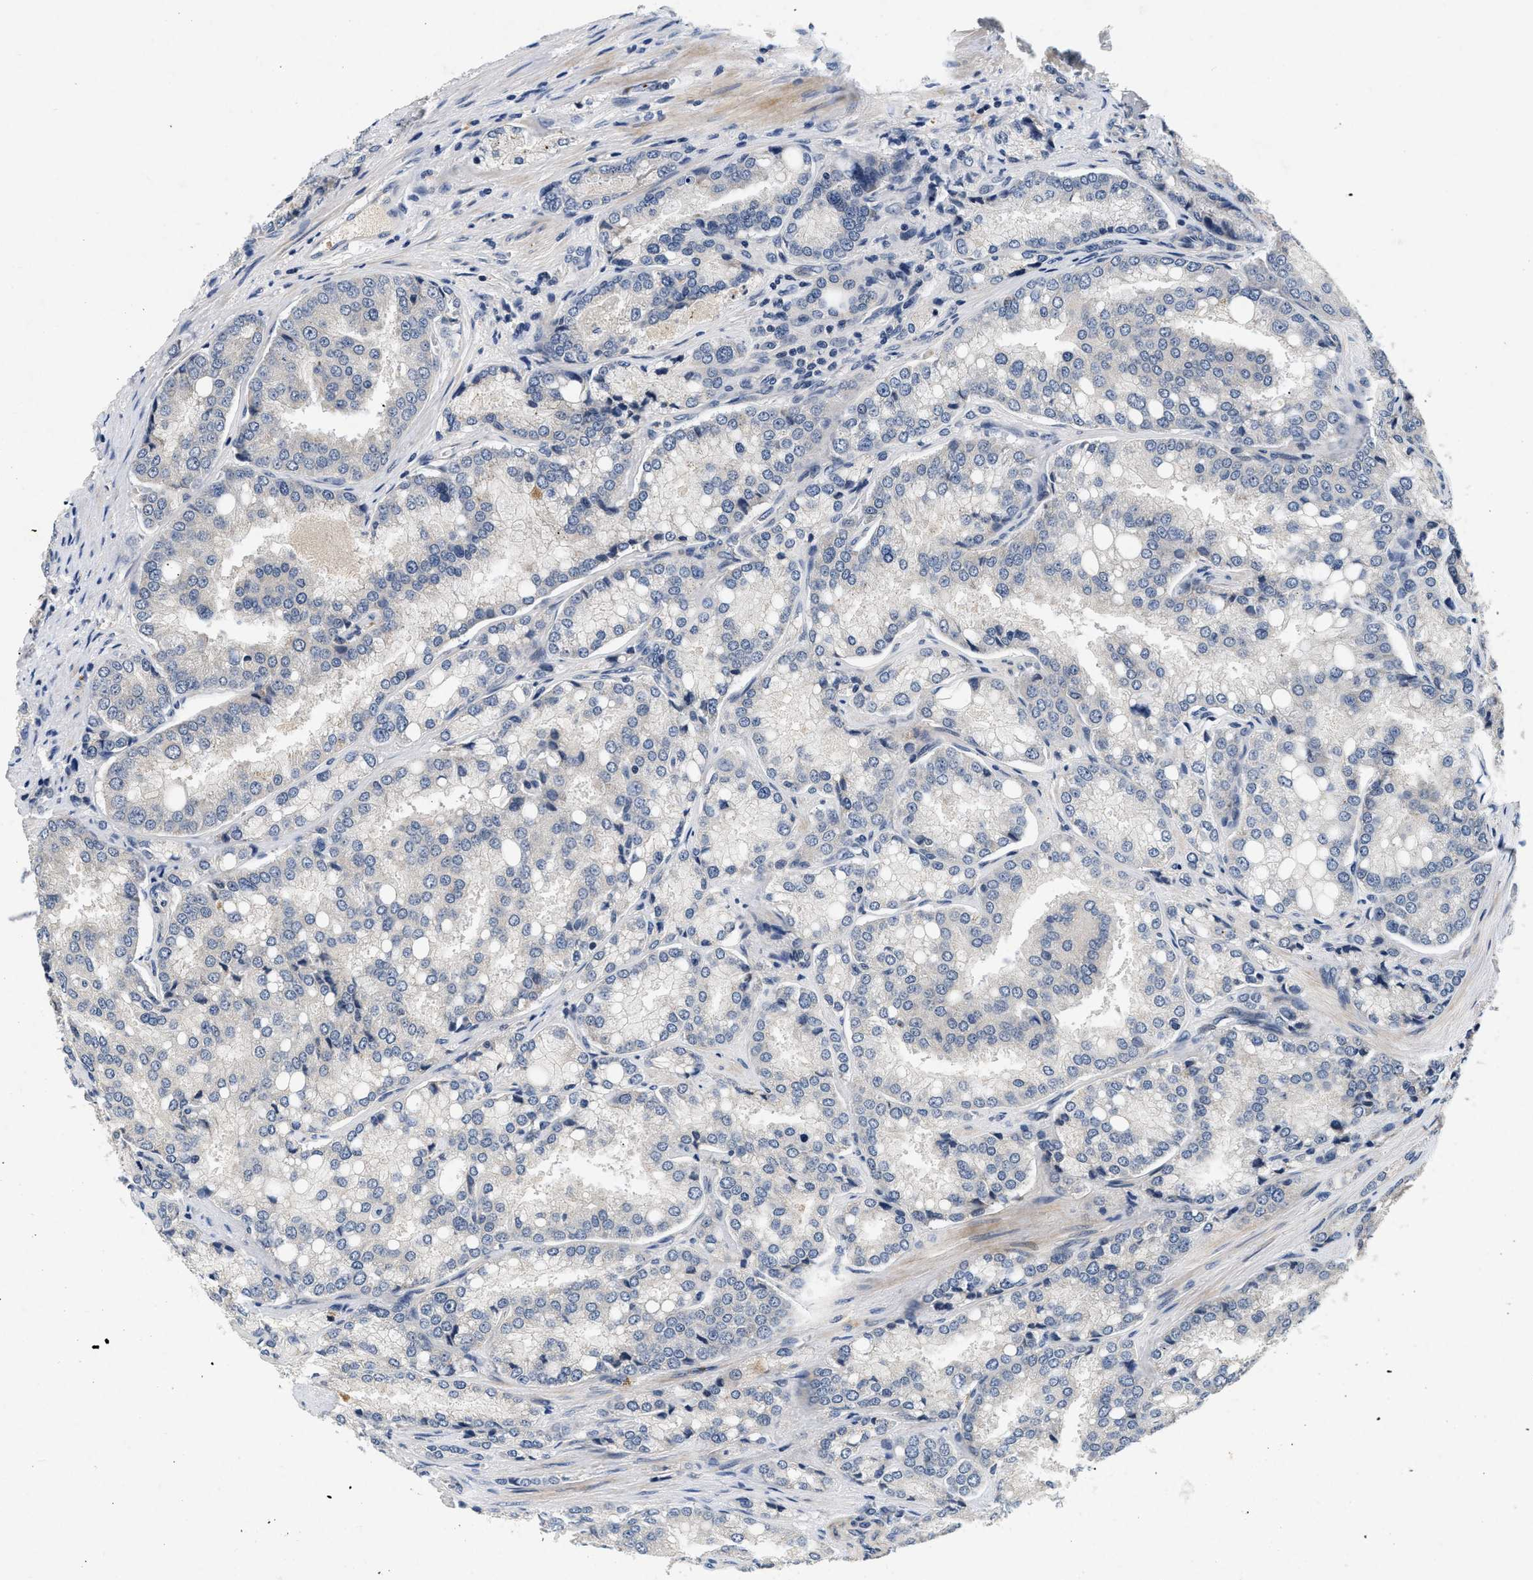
{"staining": {"intensity": "negative", "quantity": "none", "location": "none"}, "tissue": "prostate cancer", "cell_type": "Tumor cells", "image_type": "cancer", "snomed": [{"axis": "morphology", "description": "Adenocarcinoma, High grade"}, {"axis": "topography", "description": "Prostate"}], "caption": "Immunohistochemical staining of prostate cancer displays no significant staining in tumor cells.", "gene": "PDP1", "patient": {"sex": "male", "age": 50}}